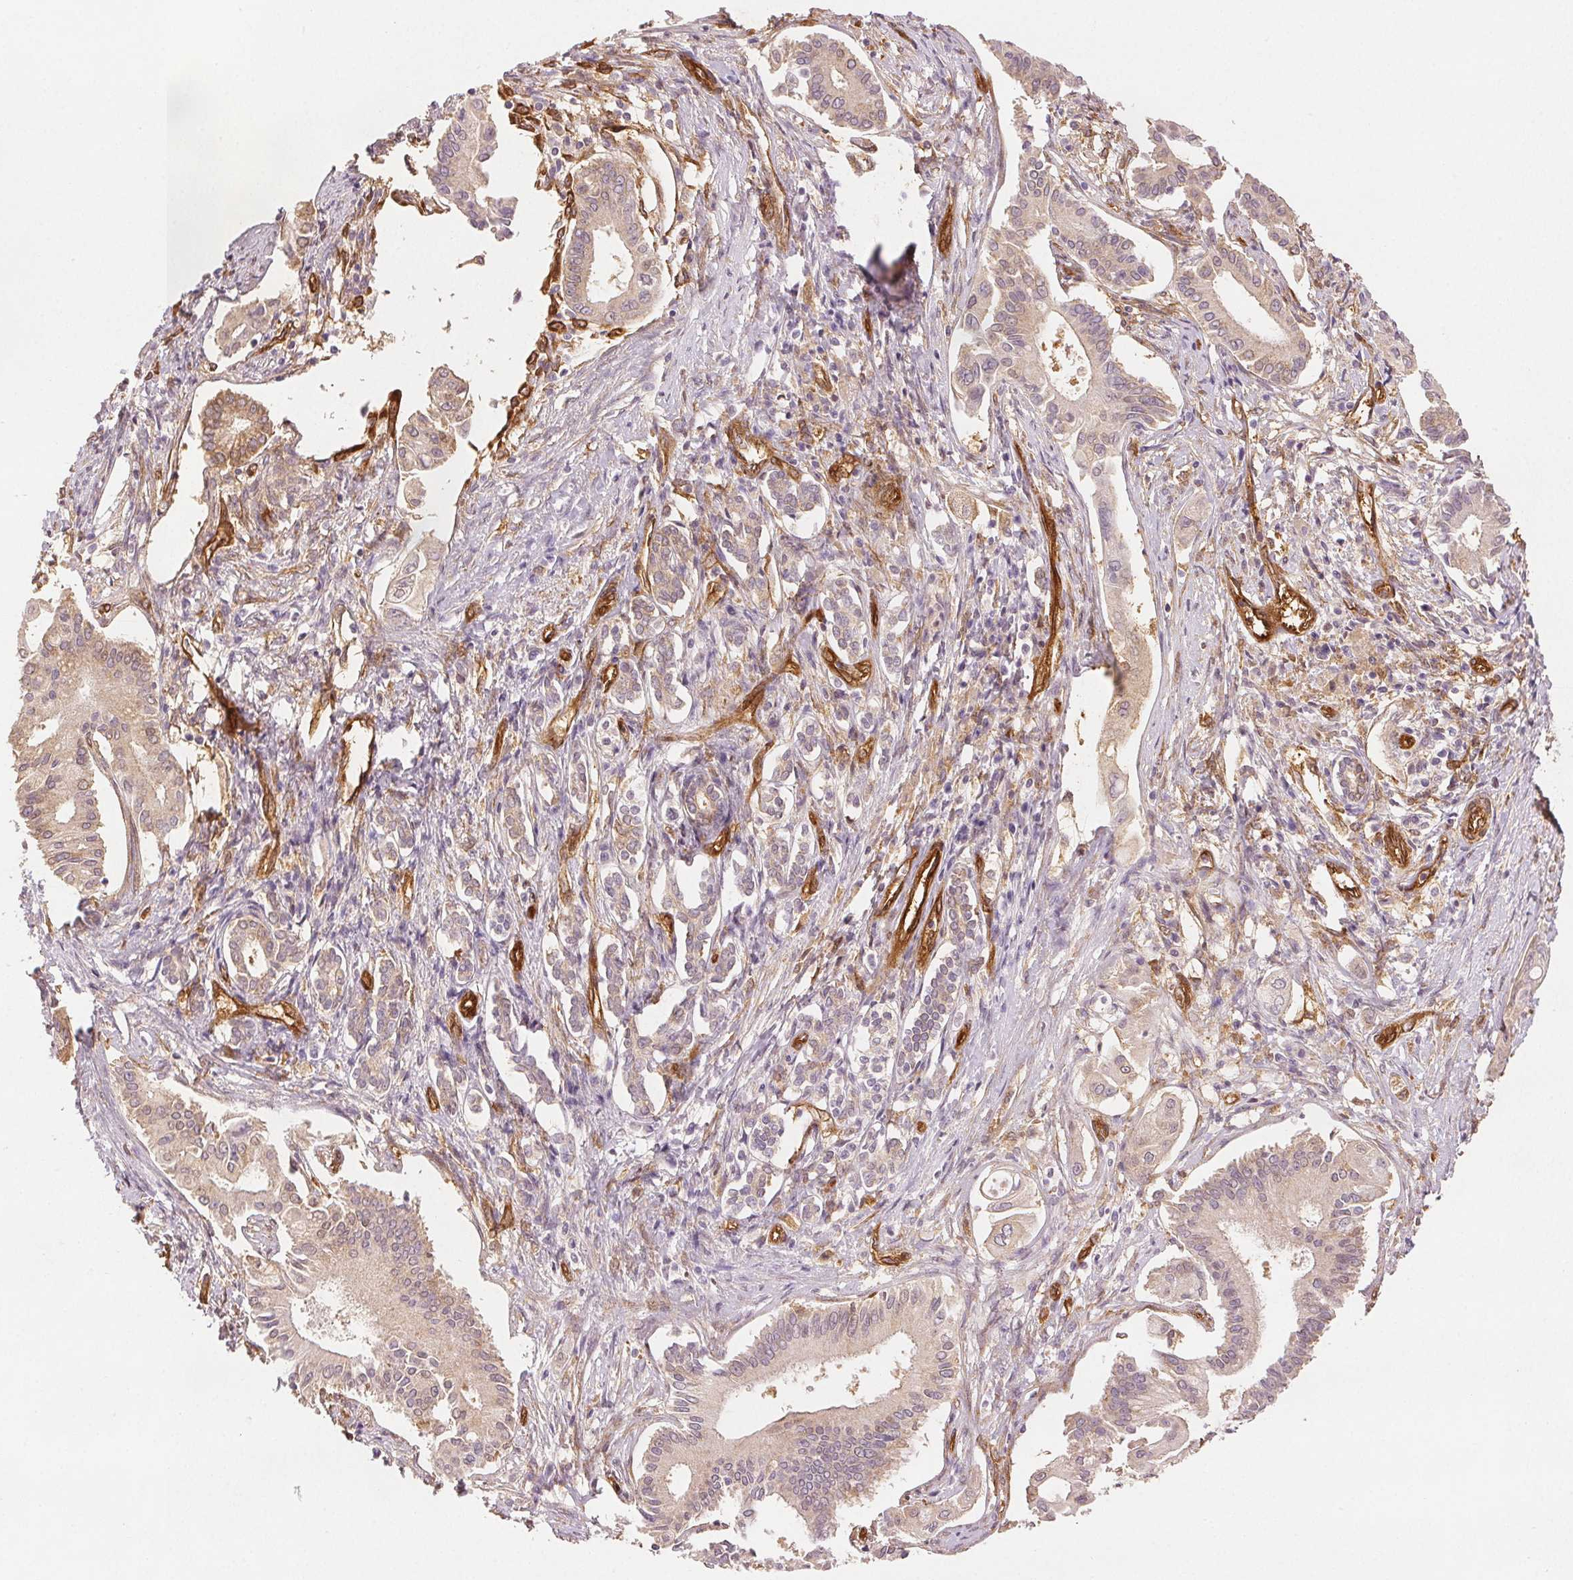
{"staining": {"intensity": "weak", "quantity": "25%-75%", "location": "cytoplasmic/membranous"}, "tissue": "pancreatic cancer", "cell_type": "Tumor cells", "image_type": "cancer", "snomed": [{"axis": "morphology", "description": "Adenocarcinoma, NOS"}, {"axis": "topography", "description": "Pancreas"}], "caption": "Pancreatic cancer tissue demonstrates weak cytoplasmic/membranous staining in approximately 25%-75% of tumor cells, visualized by immunohistochemistry.", "gene": "DIAPH2", "patient": {"sex": "female", "age": 68}}